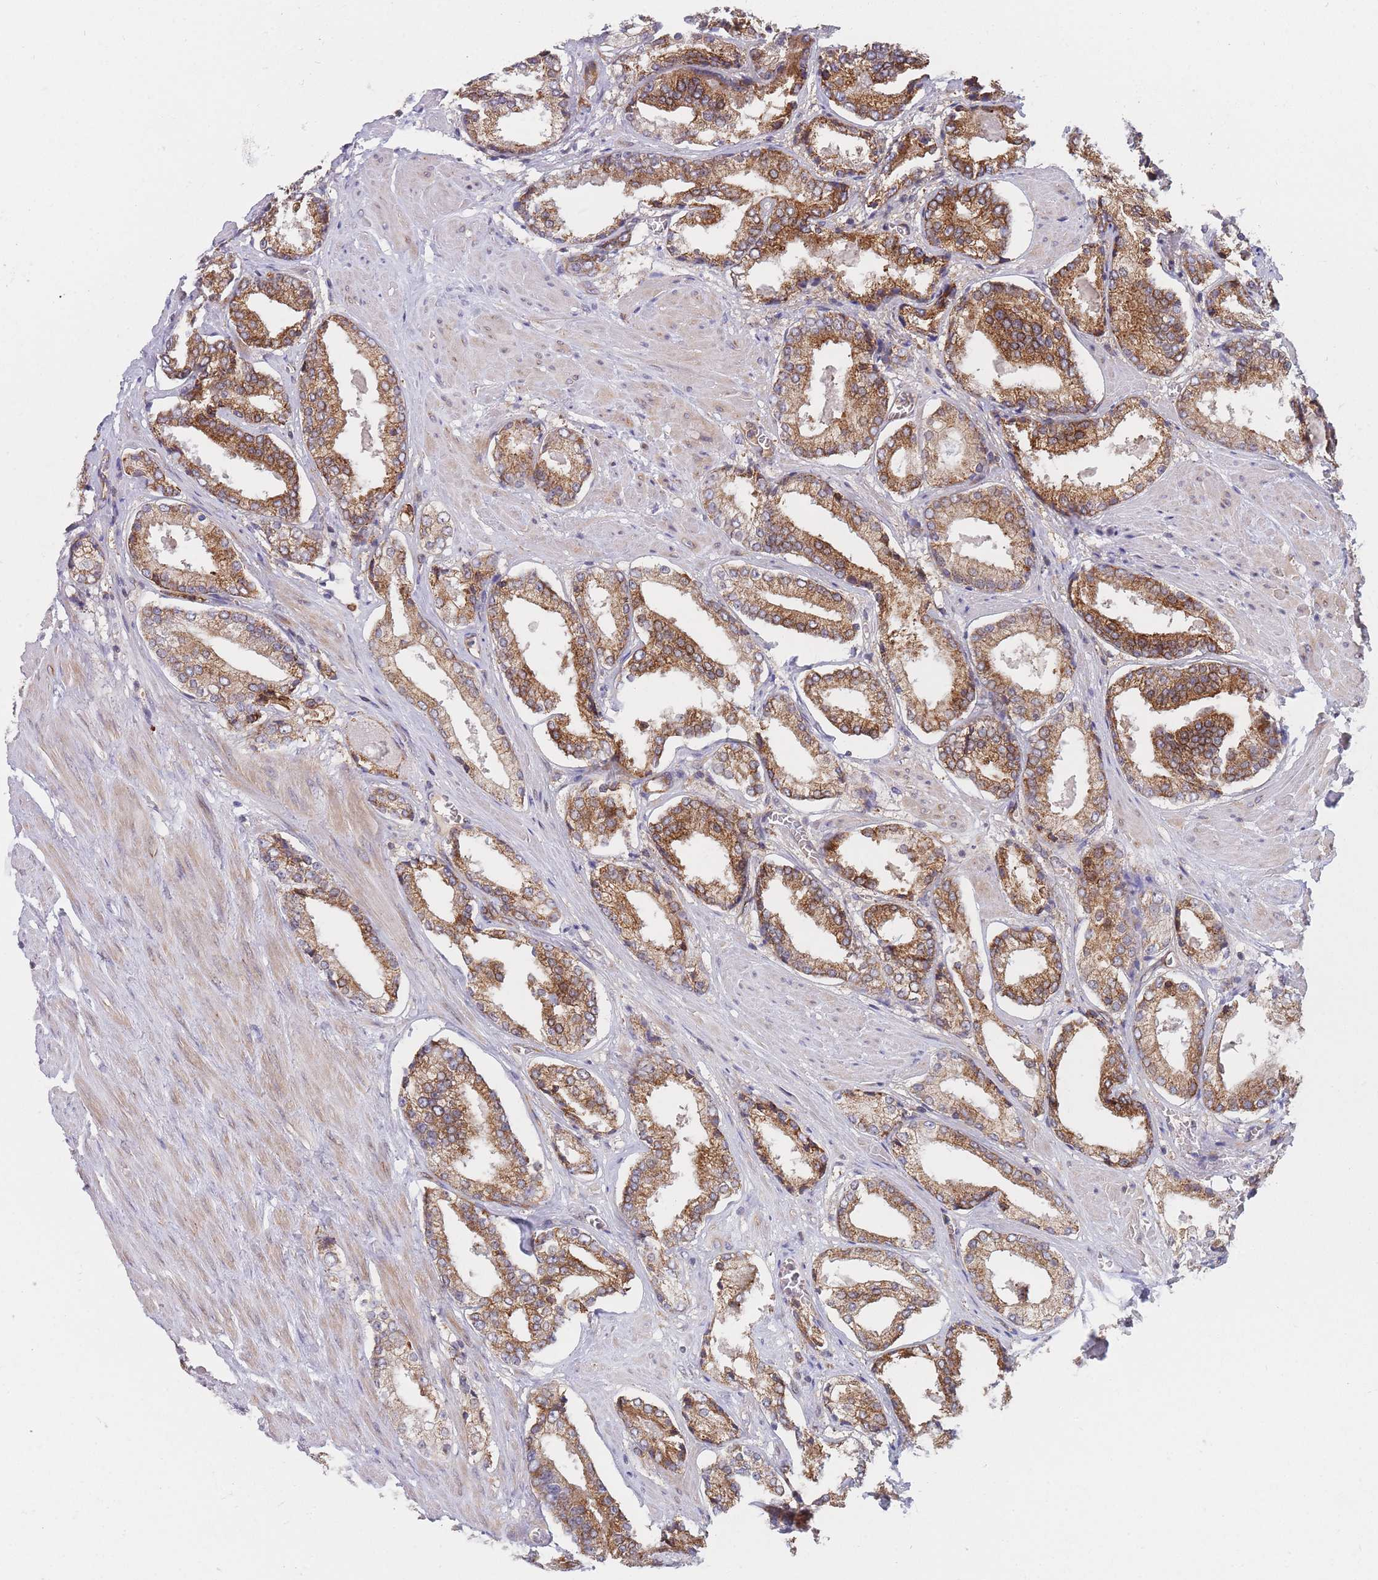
{"staining": {"intensity": "moderate", "quantity": ">75%", "location": "cytoplasmic/membranous"}, "tissue": "prostate cancer", "cell_type": "Tumor cells", "image_type": "cancer", "snomed": [{"axis": "morphology", "description": "Adenocarcinoma, Low grade"}, {"axis": "topography", "description": "Prostate"}], "caption": "High-magnification brightfield microscopy of prostate cancer stained with DAB (brown) and counterstained with hematoxylin (blue). tumor cells exhibit moderate cytoplasmic/membranous expression is present in about>75% of cells. (Brightfield microscopy of DAB IHC at high magnification).", "gene": "TMEM131L", "patient": {"sex": "male", "age": 54}}